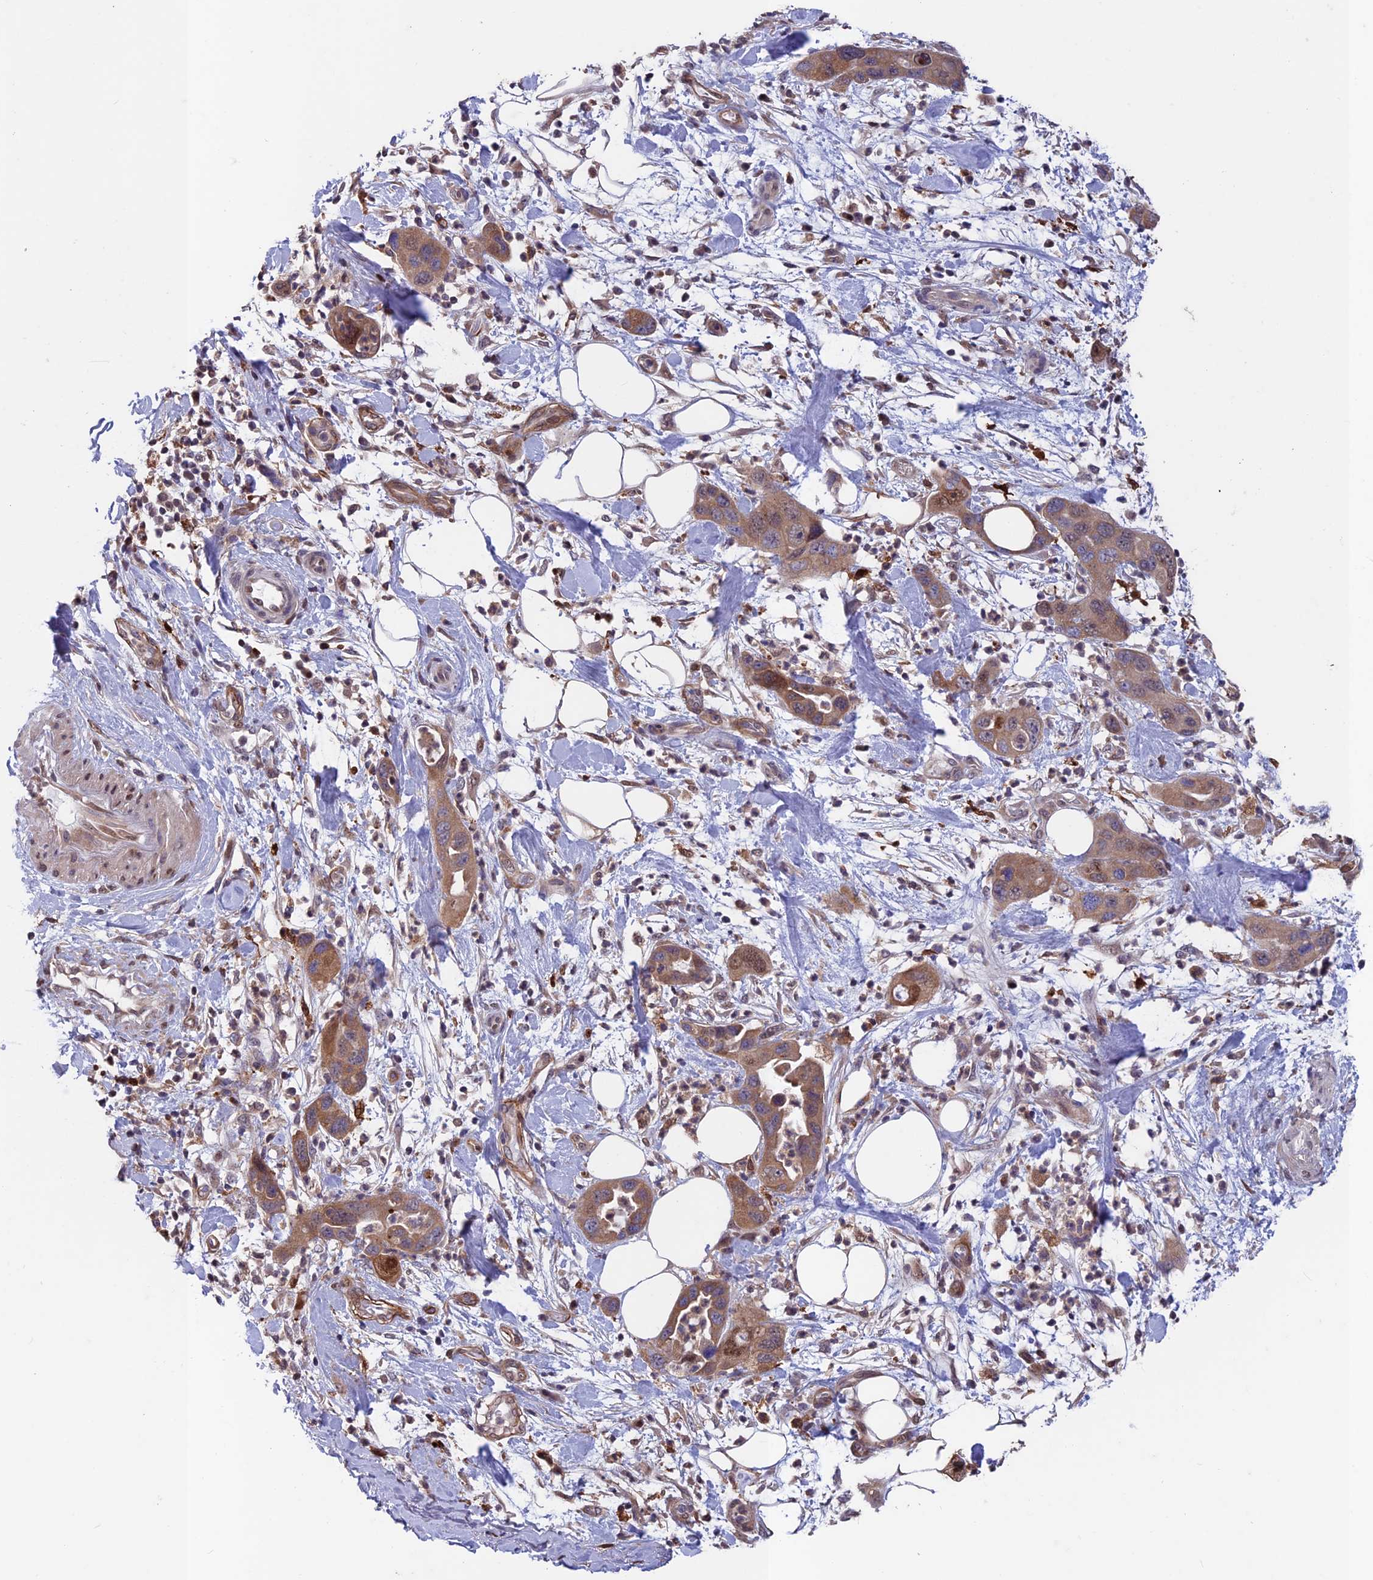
{"staining": {"intensity": "moderate", "quantity": "25%-75%", "location": "cytoplasmic/membranous,nuclear"}, "tissue": "pancreatic cancer", "cell_type": "Tumor cells", "image_type": "cancer", "snomed": [{"axis": "morphology", "description": "Adenocarcinoma, NOS"}, {"axis": "topography", "description": "Pancreas"}], "caption": "Tumor cells exhibit medium levels of moderate cytoplasmic/membranous and nuclear staining in about 25%-75% of cells in pancreatic cancer (adenocarcinoma).", "gene": "MAST2", "patient": {"sex": "female", "age": 71}}